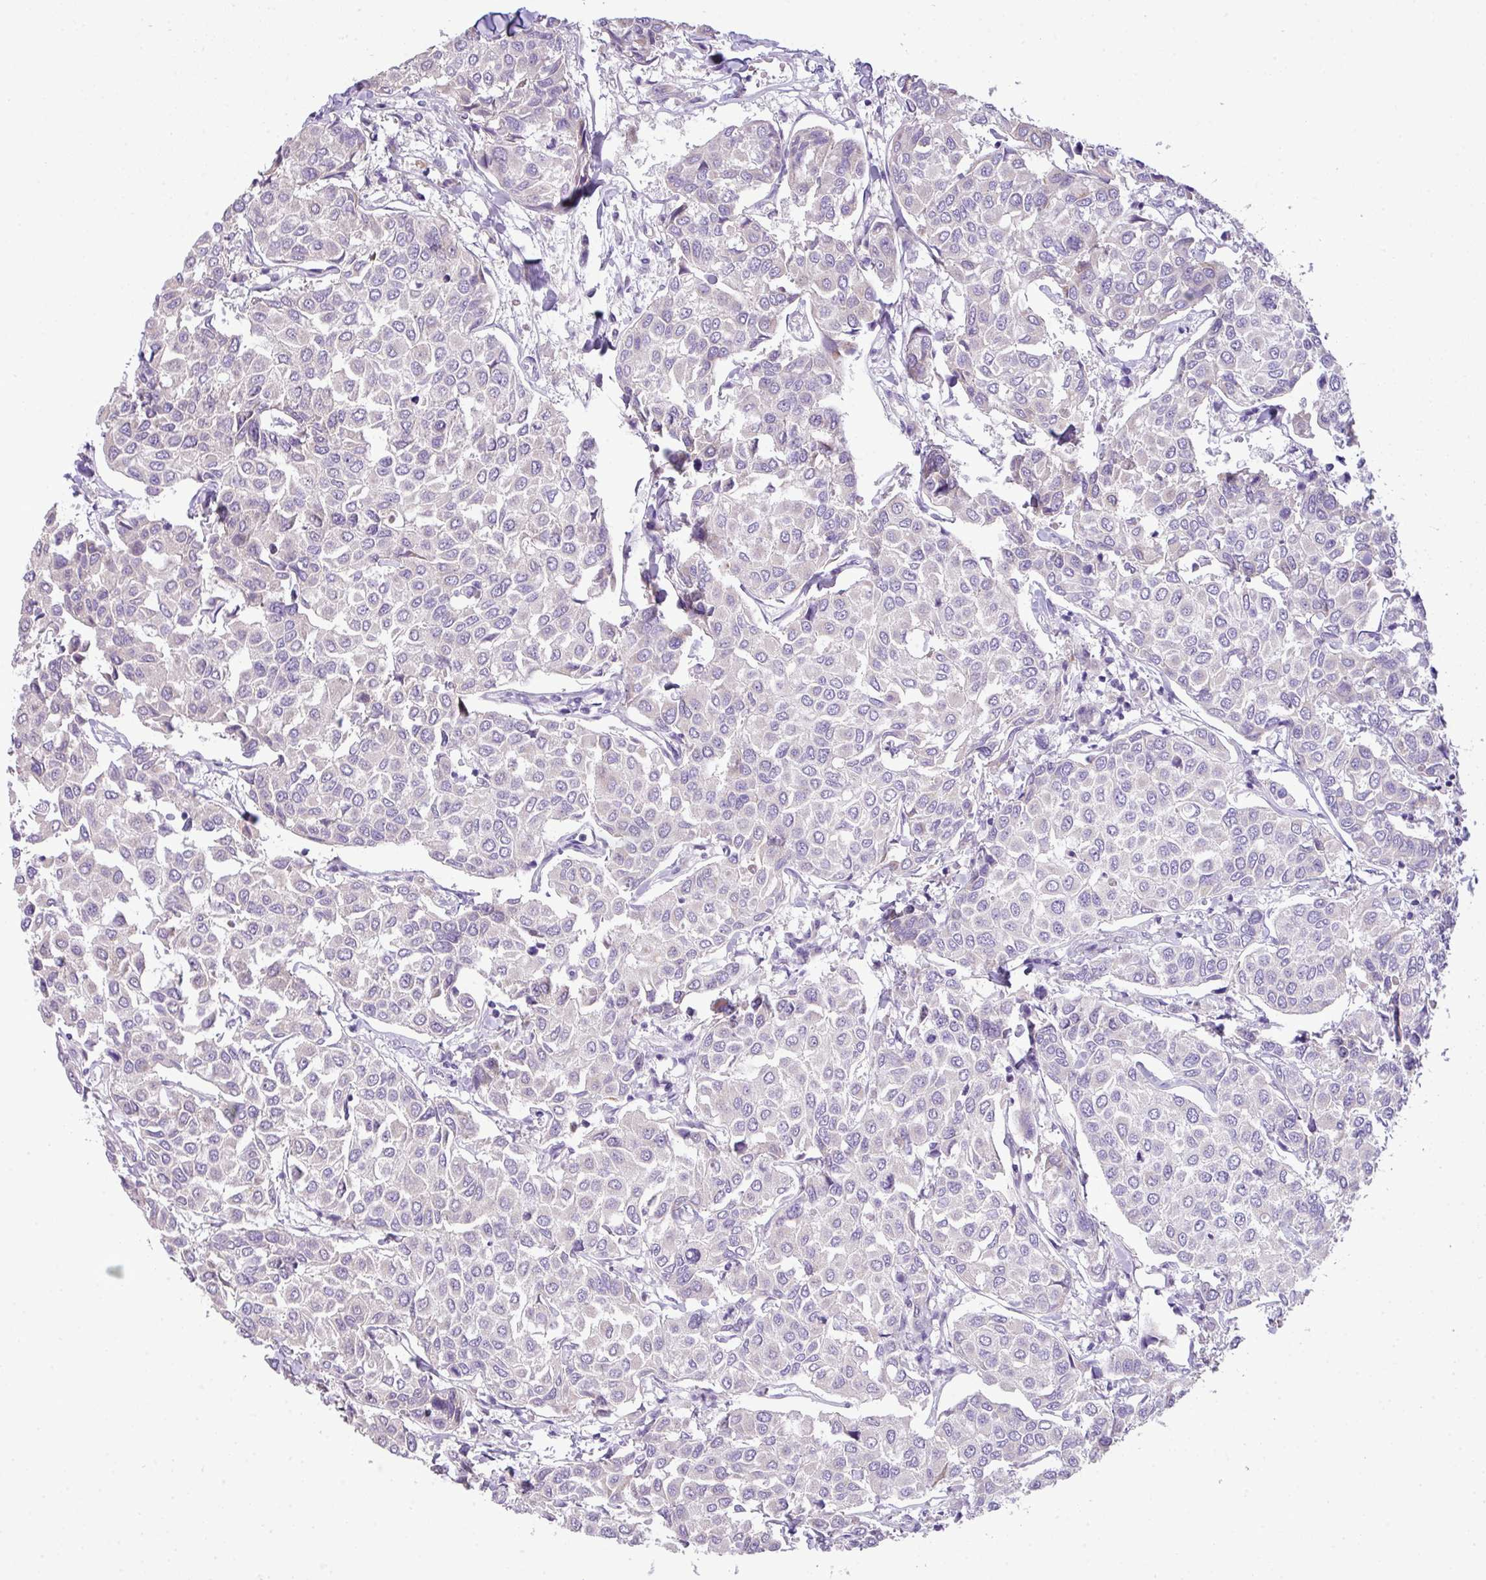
{"staining": {"intensity": "negative", "quantity": "none", "location": "none"}, "tissue": "breast cancer", "cell_type": "Tumor cells", "image_type": "cancer", "snomed": [{"axis": "morphology", "description": "Duct carcinoma"}, {"axis": "topography", "description": "Breast"}], "caption": "Breast cancer (infiltrating ductal carcinoma) was stained to show a protein in brown. There is no significant positivity in tumor cells.", "gene": "PIK3R5", "patient": {"sex": "female", "age": 55}}